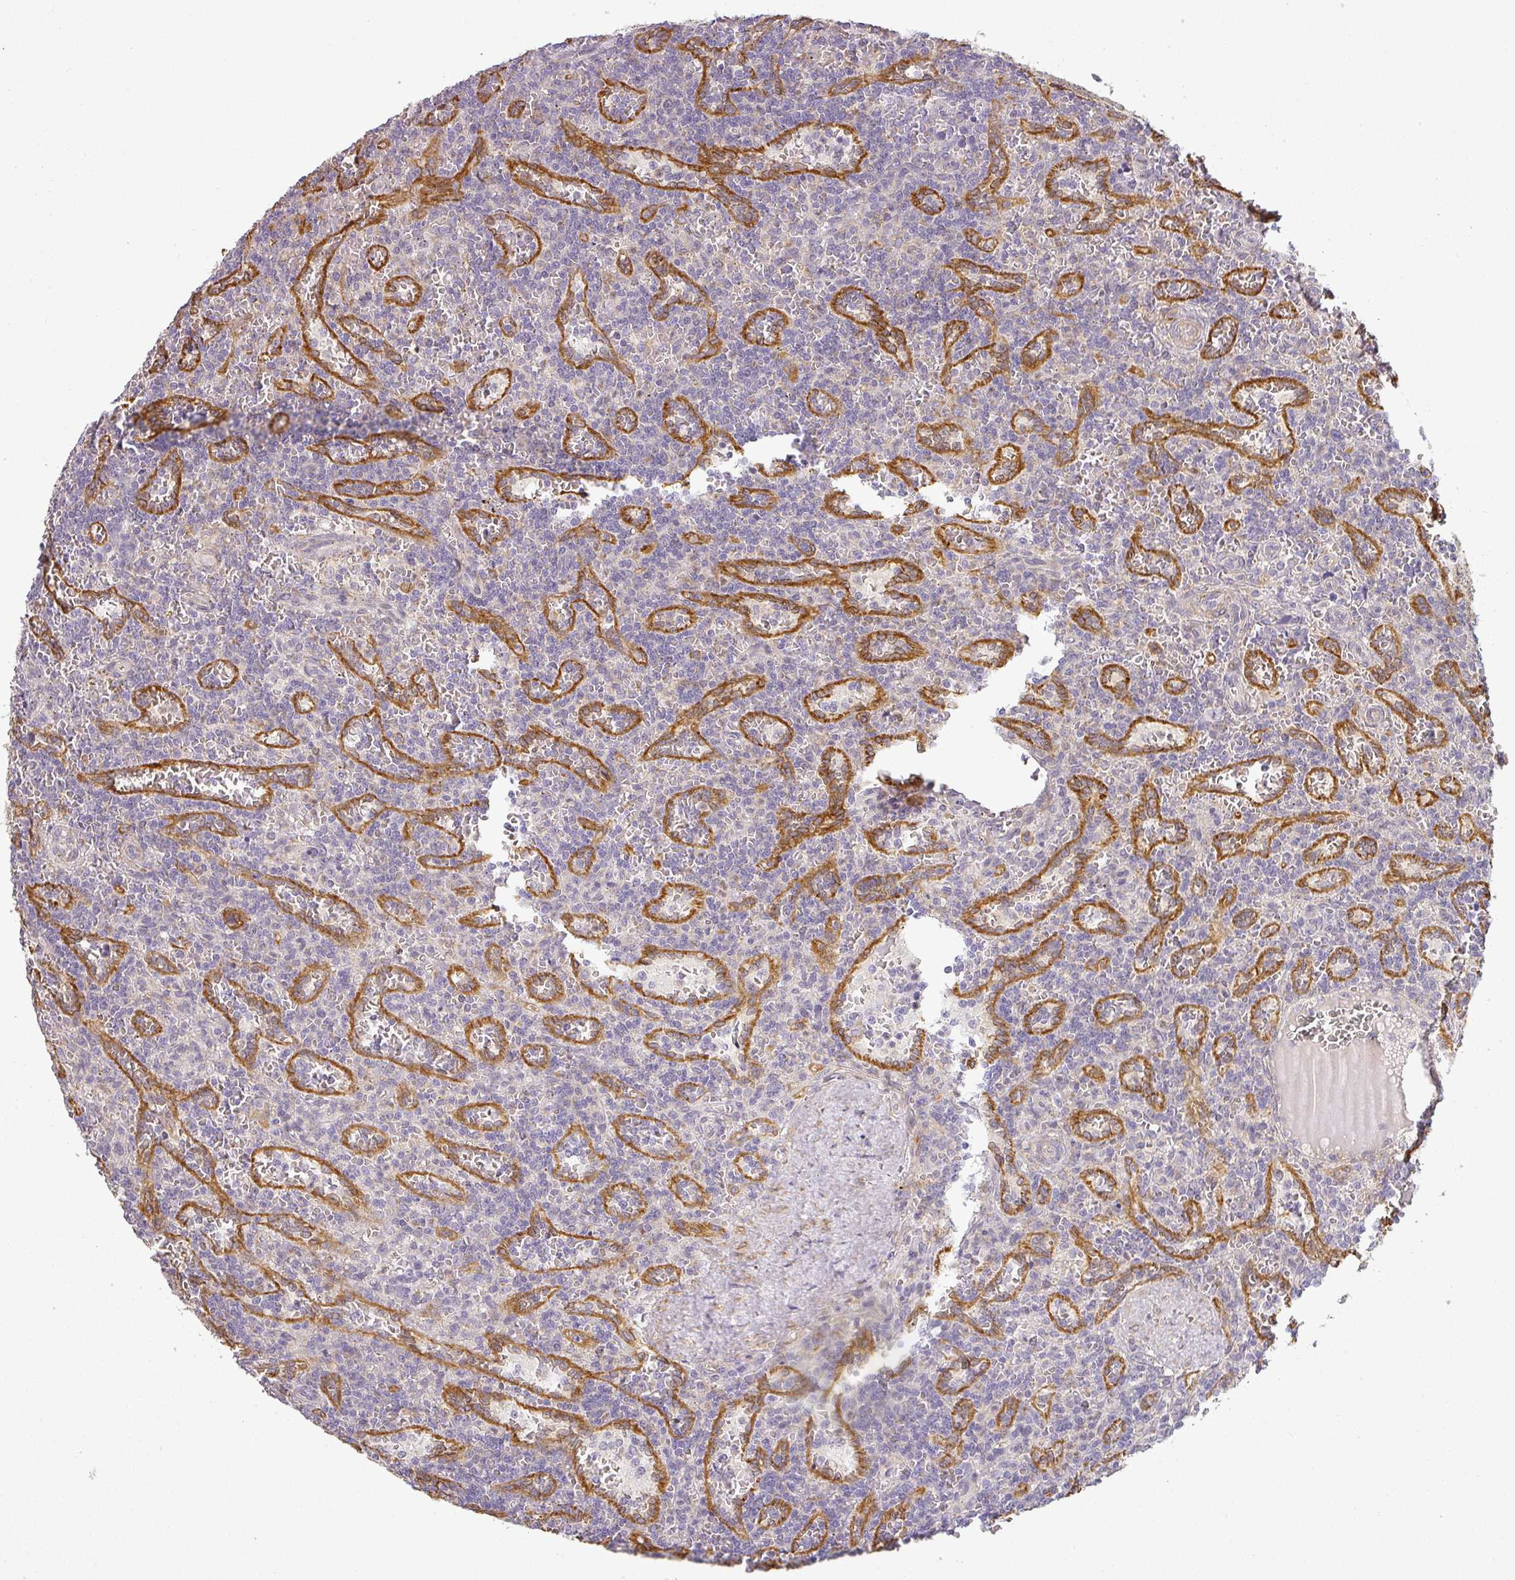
{"staining": {"intensity": "negative", "quantity": "none", "location": "none"}, "tissue": "lymphoma", "cell_type": "Tumor cells", "image_type": "cancer", "snomed": [{"axis": "morphology", "description": "Malignant lymphoma, non-Hodgkin's type, Low grade"}, {"axis": "topography", "description": "Spleen"}], "caption": "Lymphoma was stained to show a protein in brown. There is no significant positivity in tumor cells.", "gene": "CCDC144A", "patient": {"sex": "male", "age": 73}}